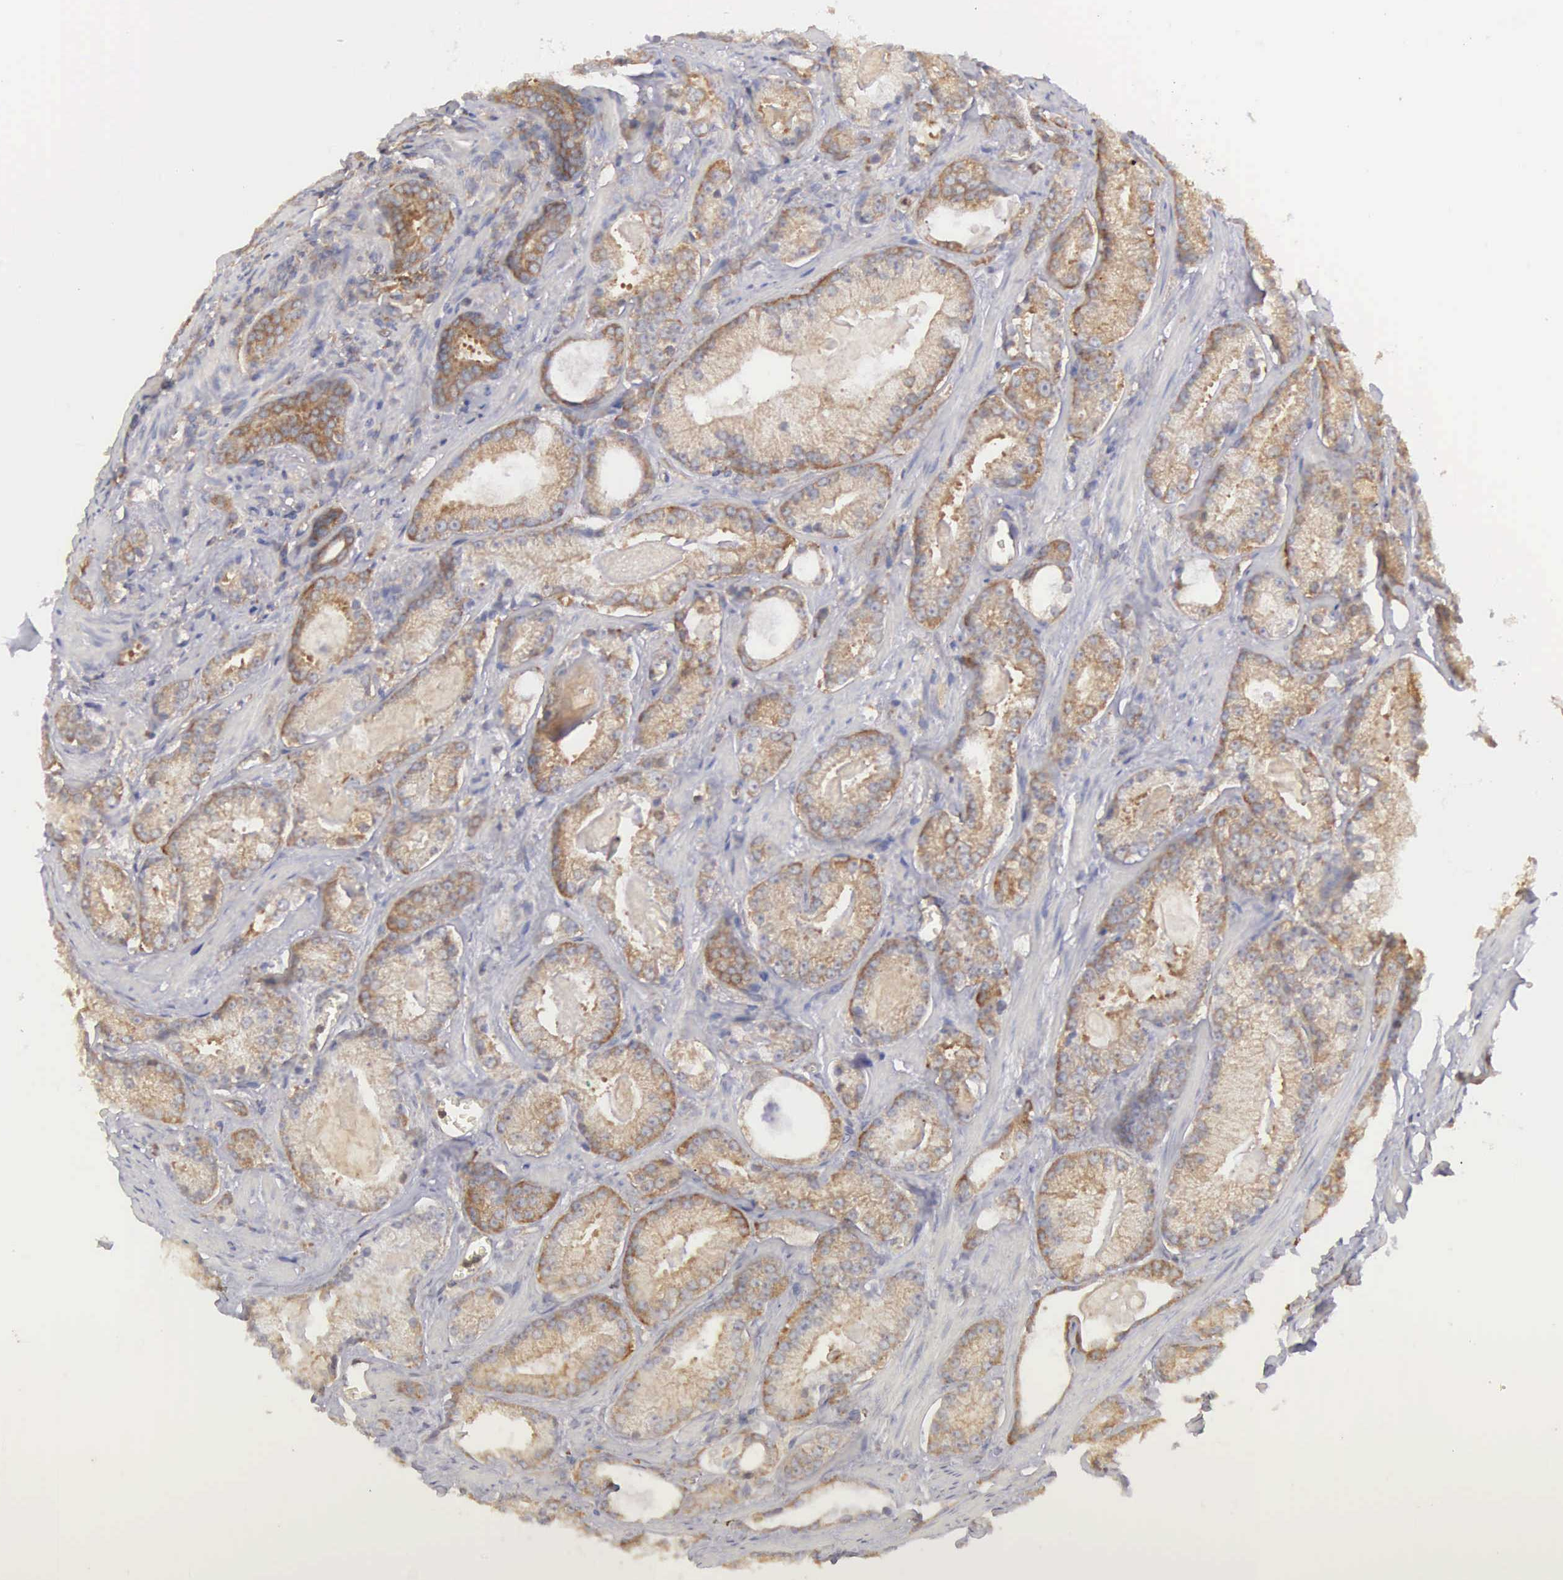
{"staining": {"intensity": "moderate", "quantity": ">75%", "location": "cytoplasmic/membranous"}, "tissue": "prostate cancer", "cell_type": "Tumor cells", "image_type": "cancer", "snomed": [{"axis": "morphology", "description": "Adenocarcinoma, Medium grade"}, {"axis": "topography", "description": "Prostate"}], "caption": "Human prostate medium-grade adenocarcinoma stained with a brown dye demonstrates moderate cytoplasmic/membranous positive expression in about >75% of tumor cells.", "gene": "GRIPAP1", "patient": {"sex": "male", "age": 68}}